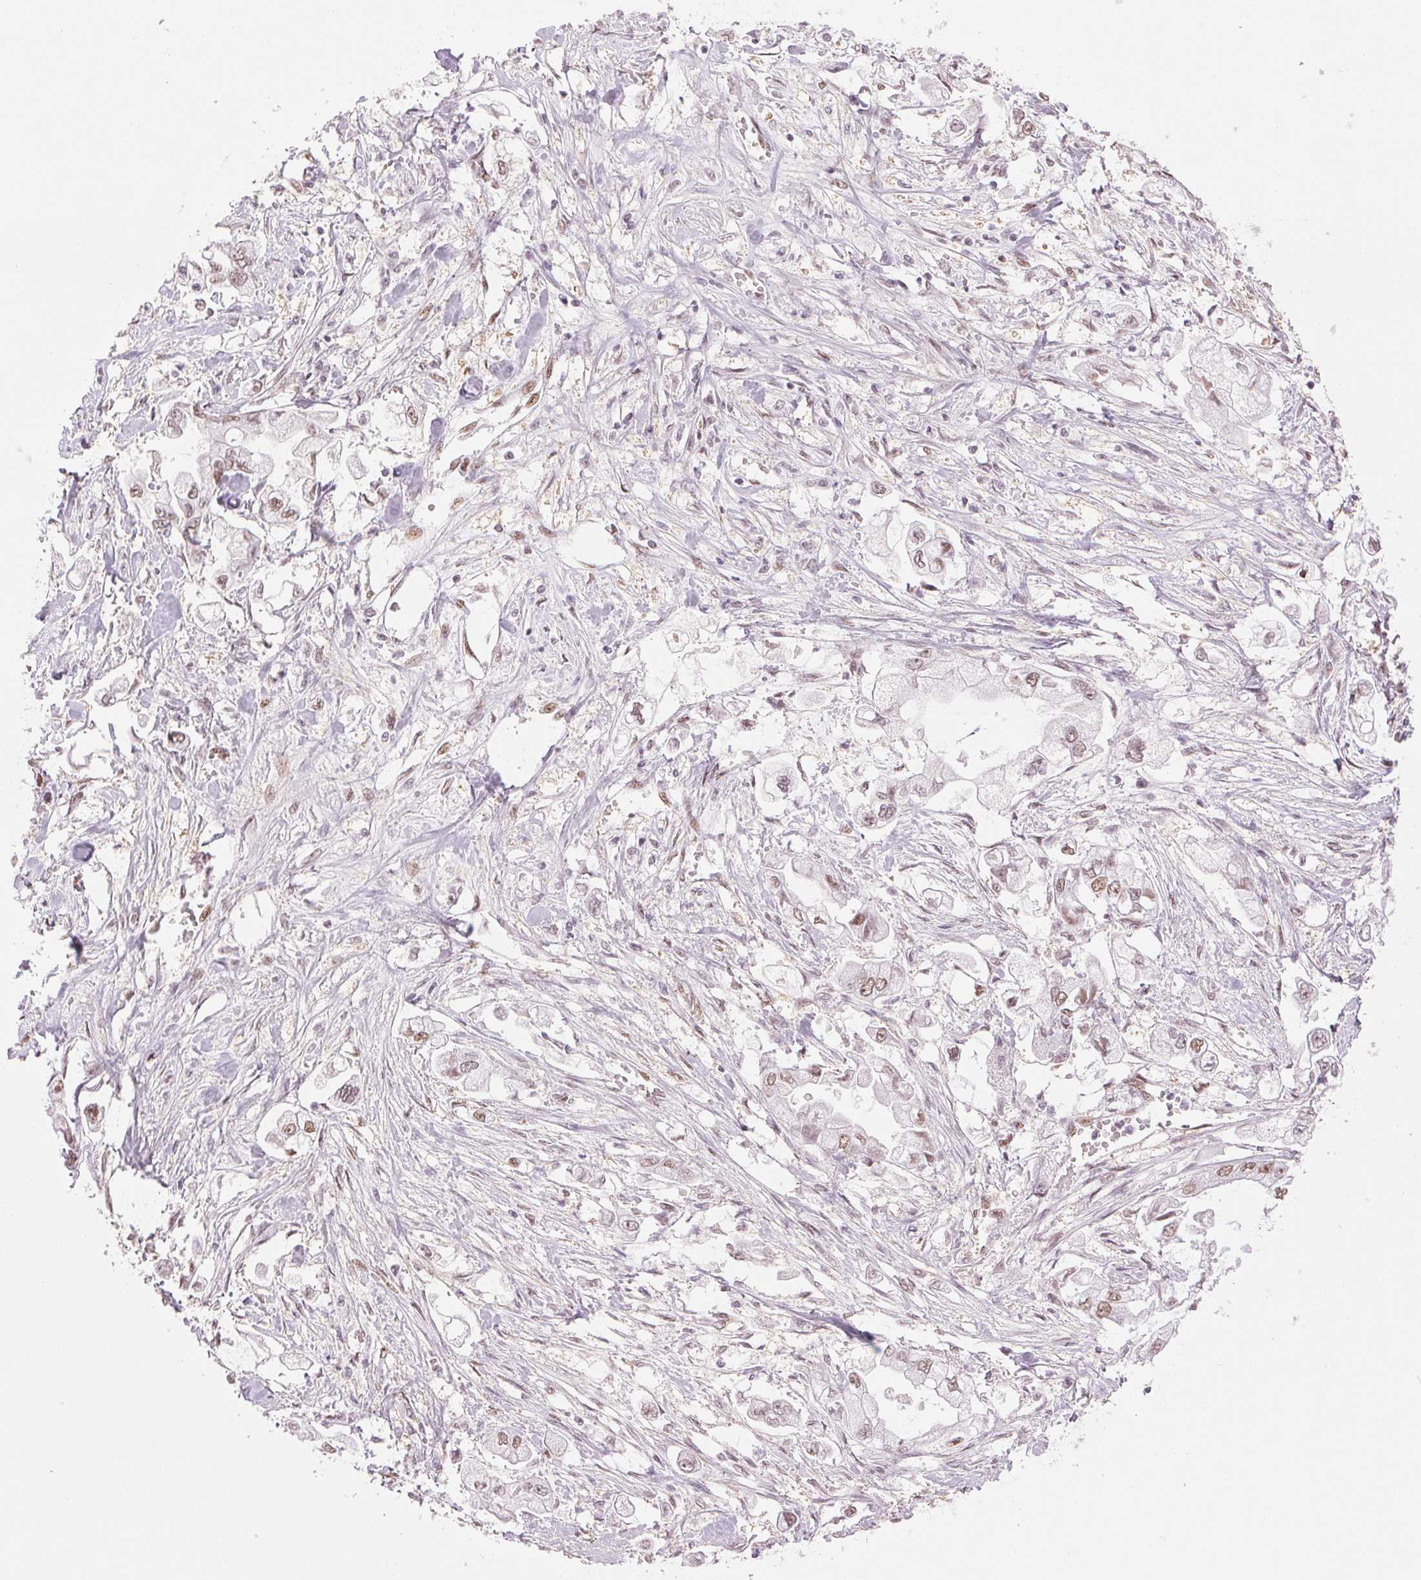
{"staining": {"intensity": "weak", "quantity": "25%-75%", "location": "nuclear"}, "tissue": "stomach cancer", "cell_type": "Tumor cells", "image_type": "cancer", "snomed": [{"axis": "morphology", "description": "Adenocarcinoma, NOS"}, {"axis": "topography", "description": "Stomach"}], "caption": "DAB immunohistochemical staining of stomach cancer (adenocarcinoma) shows weak nuclear protein staining in approximately 25%-75% of tumor cells.", "gene": "ZFR2", "patient": {"sex": "male", "age": 62}}